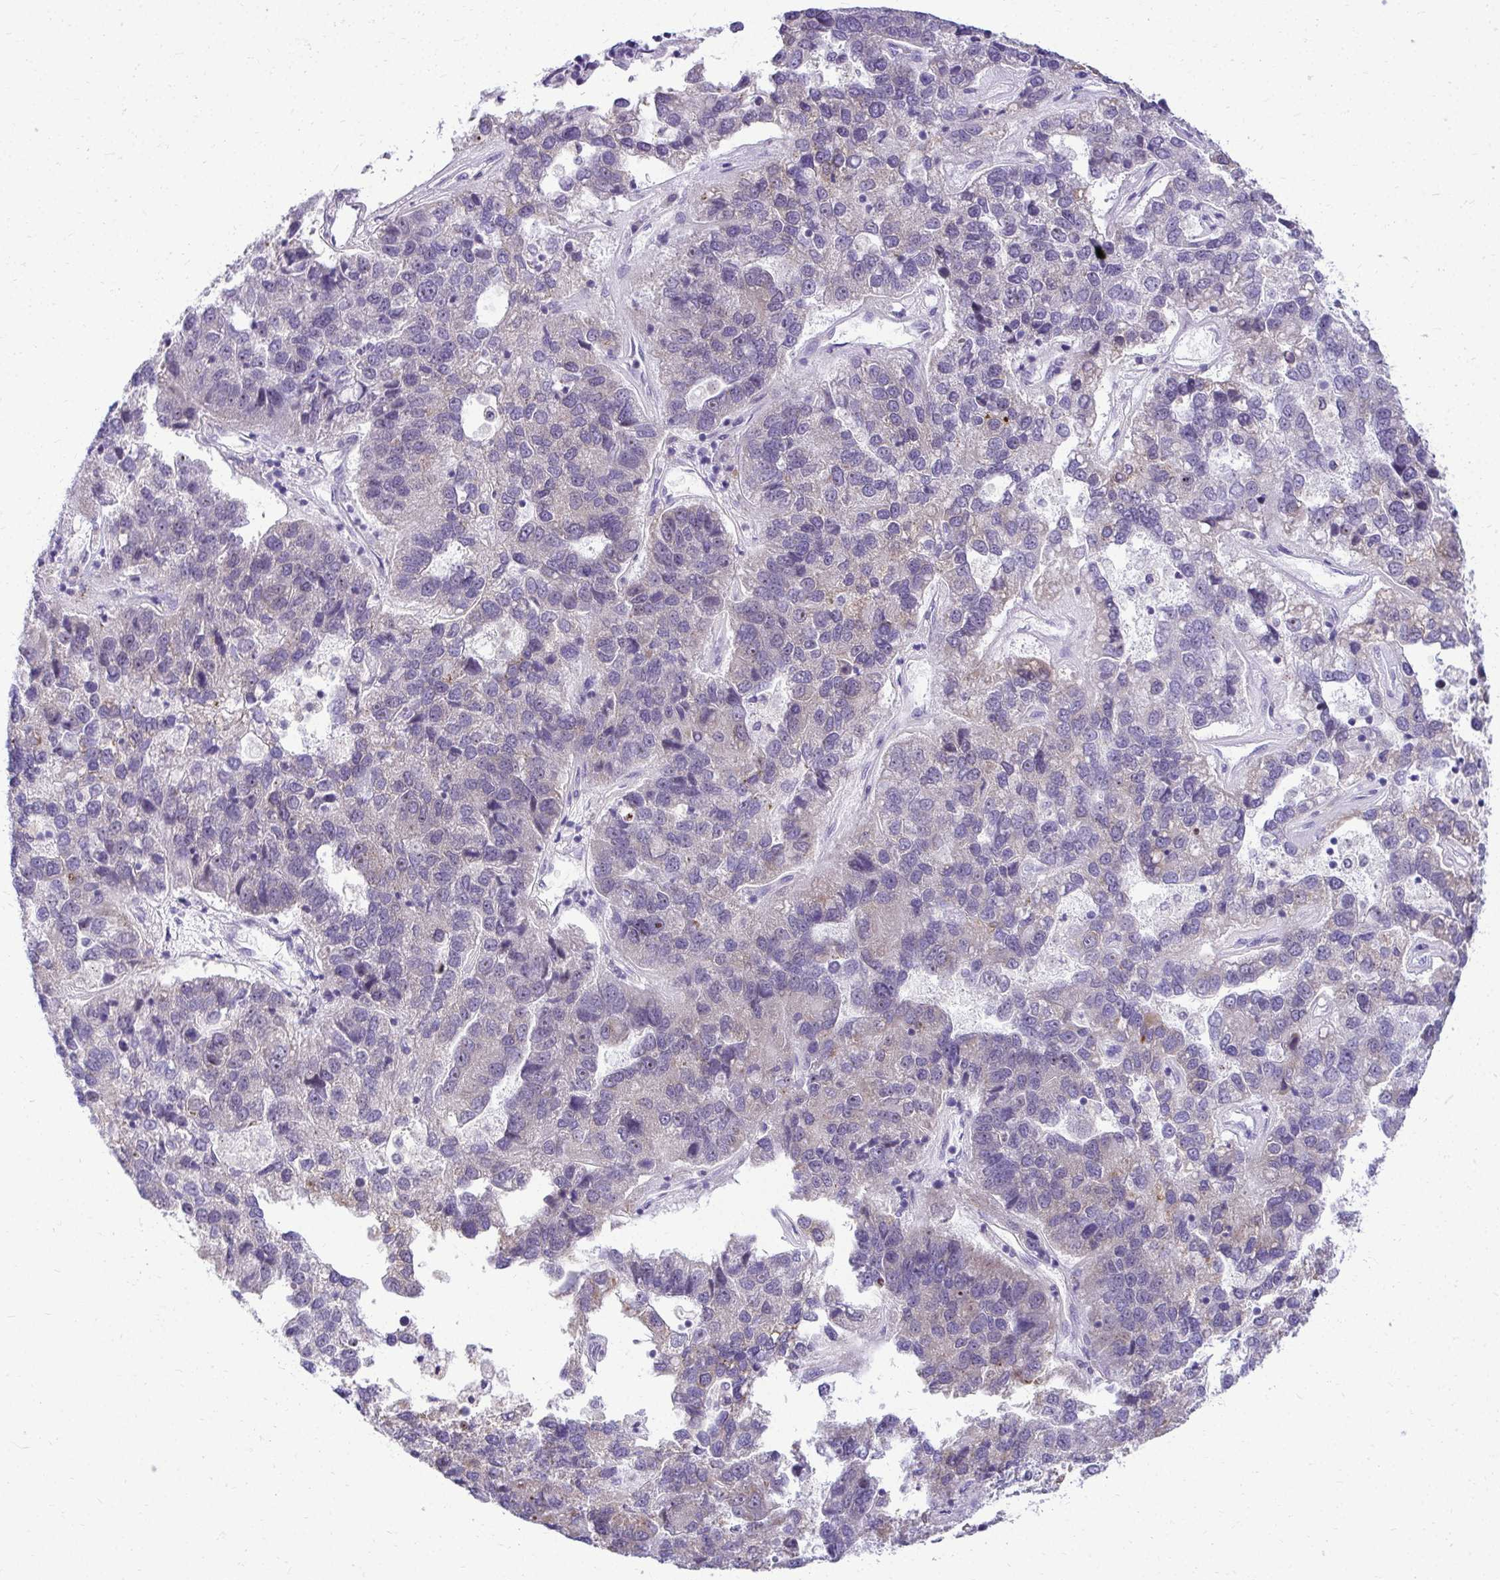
{"staining": {"intensity": "negative", "quantity": "none", "location": "none"}, "tissue": "pancreatic cancer", "cell_type": "Tumor cells", "image_type": "cancer", "snomed": [{"axis": "morphology", "description": "Adenocarcinoma, NOS"}, {"axis": "topography", "description": "Pancreas"}], "caption": "There is no significant positivity in tumor cells of adenocarcinoma (pancreatic). (DAB immunohistochemistry (IHC) with hematoxylin counter stain).", "gene": "NIFK", "patient": {"sex": "female", "age": 61}}